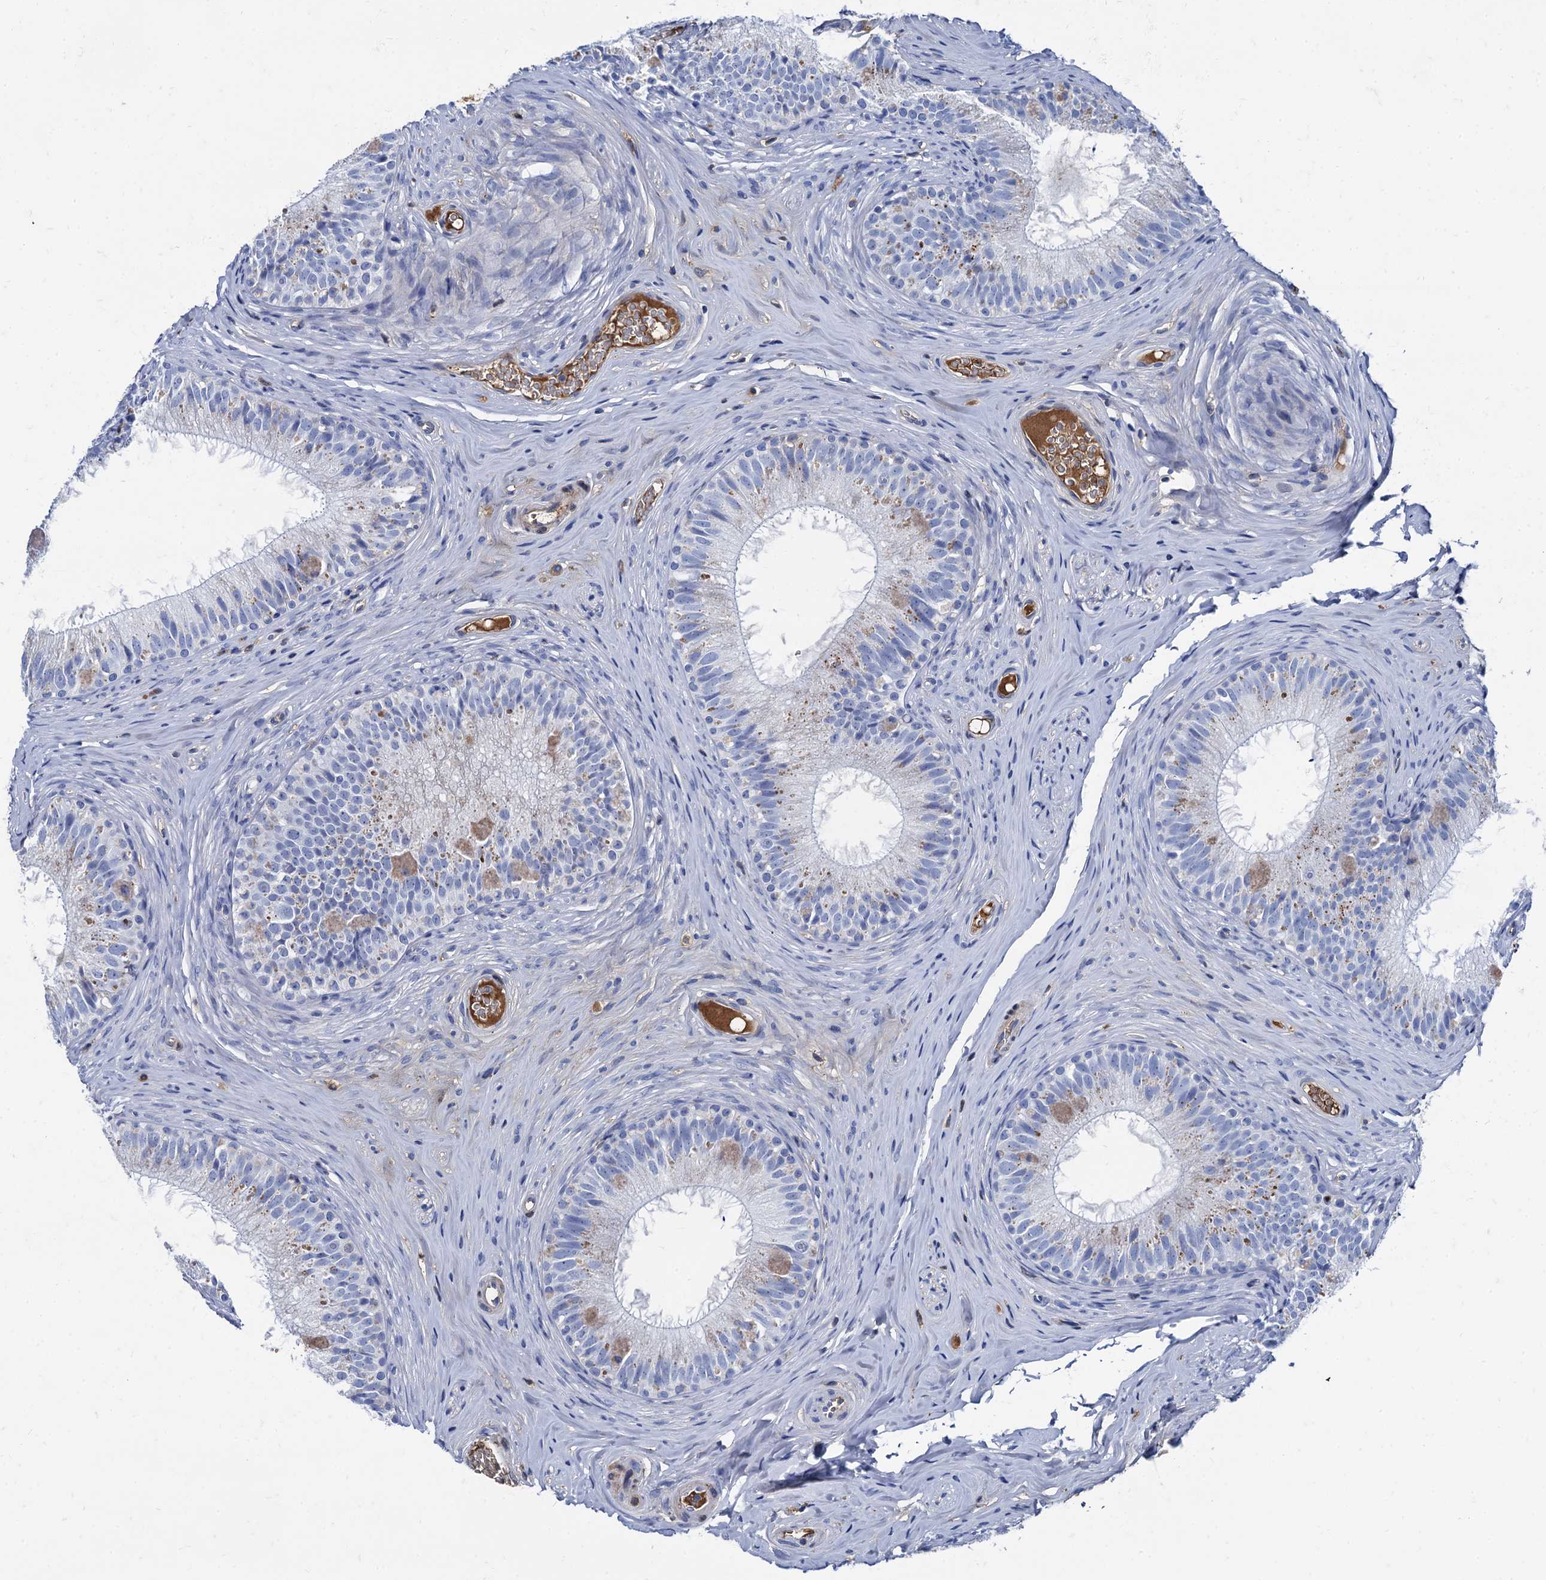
{"staining": {"intensity": "weak", "quantity": "<25%", "location": "cytoplasmic/membranous"}, "tissue": "epididymis", "cell_type": "Glandular cells", "image_type": "normal", "snomed": [{"axis": "morphology", "description": "Normal tissue, NOS"}, {"axis": "topography", "description": "Epididymis"}], "caption": "This is an immunohistochemistry histopathology image of unremarkable human epididymis. There is no expression in glandular cells.", "gene": "TMEM72", "patient": {"sex": "male", "age": 34}}